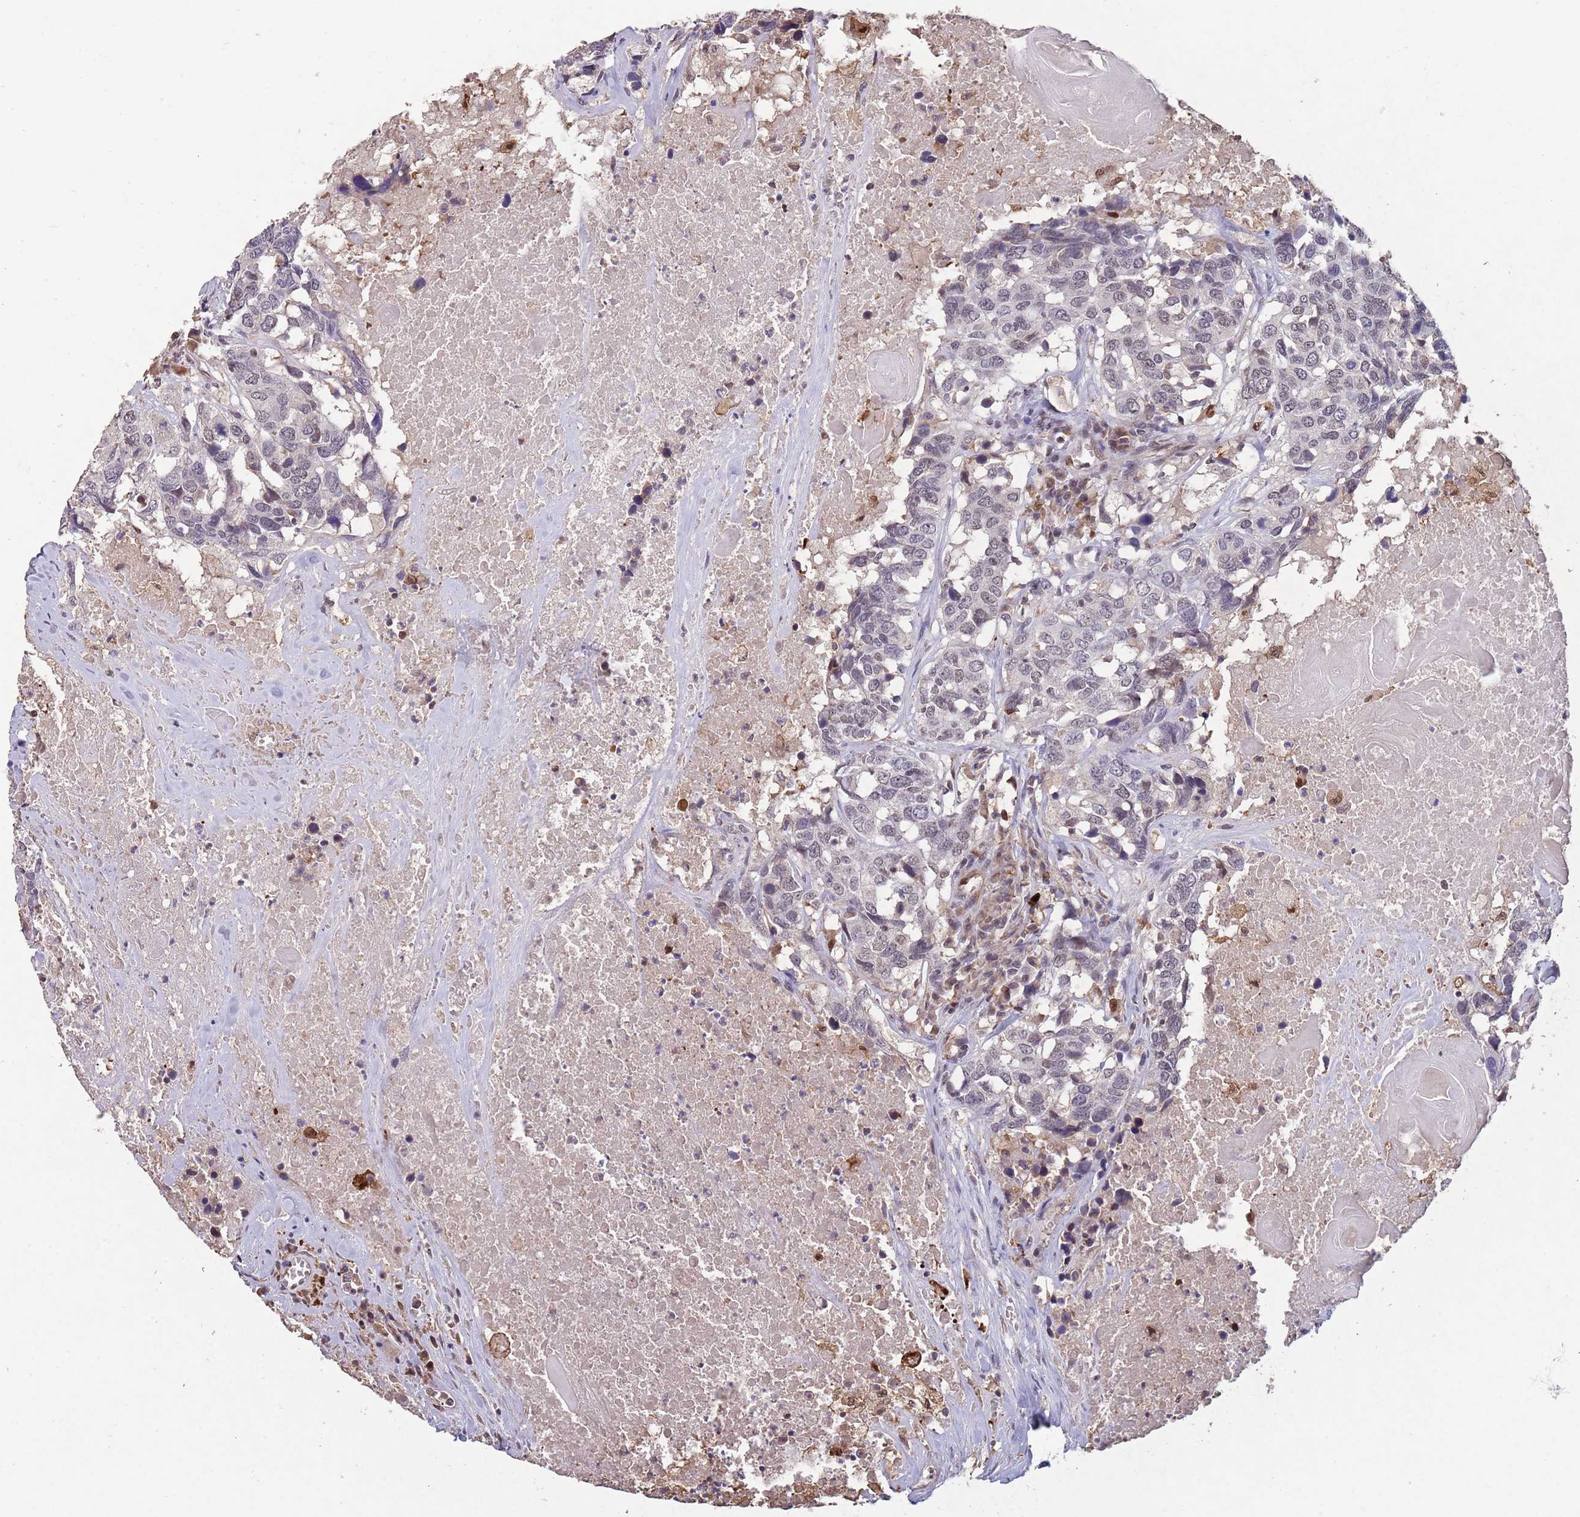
{"staining": {"intensity": "moderate", "quantity": "<25%", "location": "nuclear"}, "tissue": "head and neck cancer", "cell_type": "Tumor cells", "image_type": "cancer", "snomed": [{"axis": "morphology", "description": "Squamous cell carcinoma, NOS"}, {"axis": "topography", "description": "Head-Neck"}], "caption": "A low amount of moderate nuclear expression is present in approximately <25% of tumor cells in squamous cell carcinoma (head and neck) tissue. (Brightfield microscopy of DAB IHC at high magnification).", "gene": "ZNF639", "patient": {"sex": "male", "age": 66}}